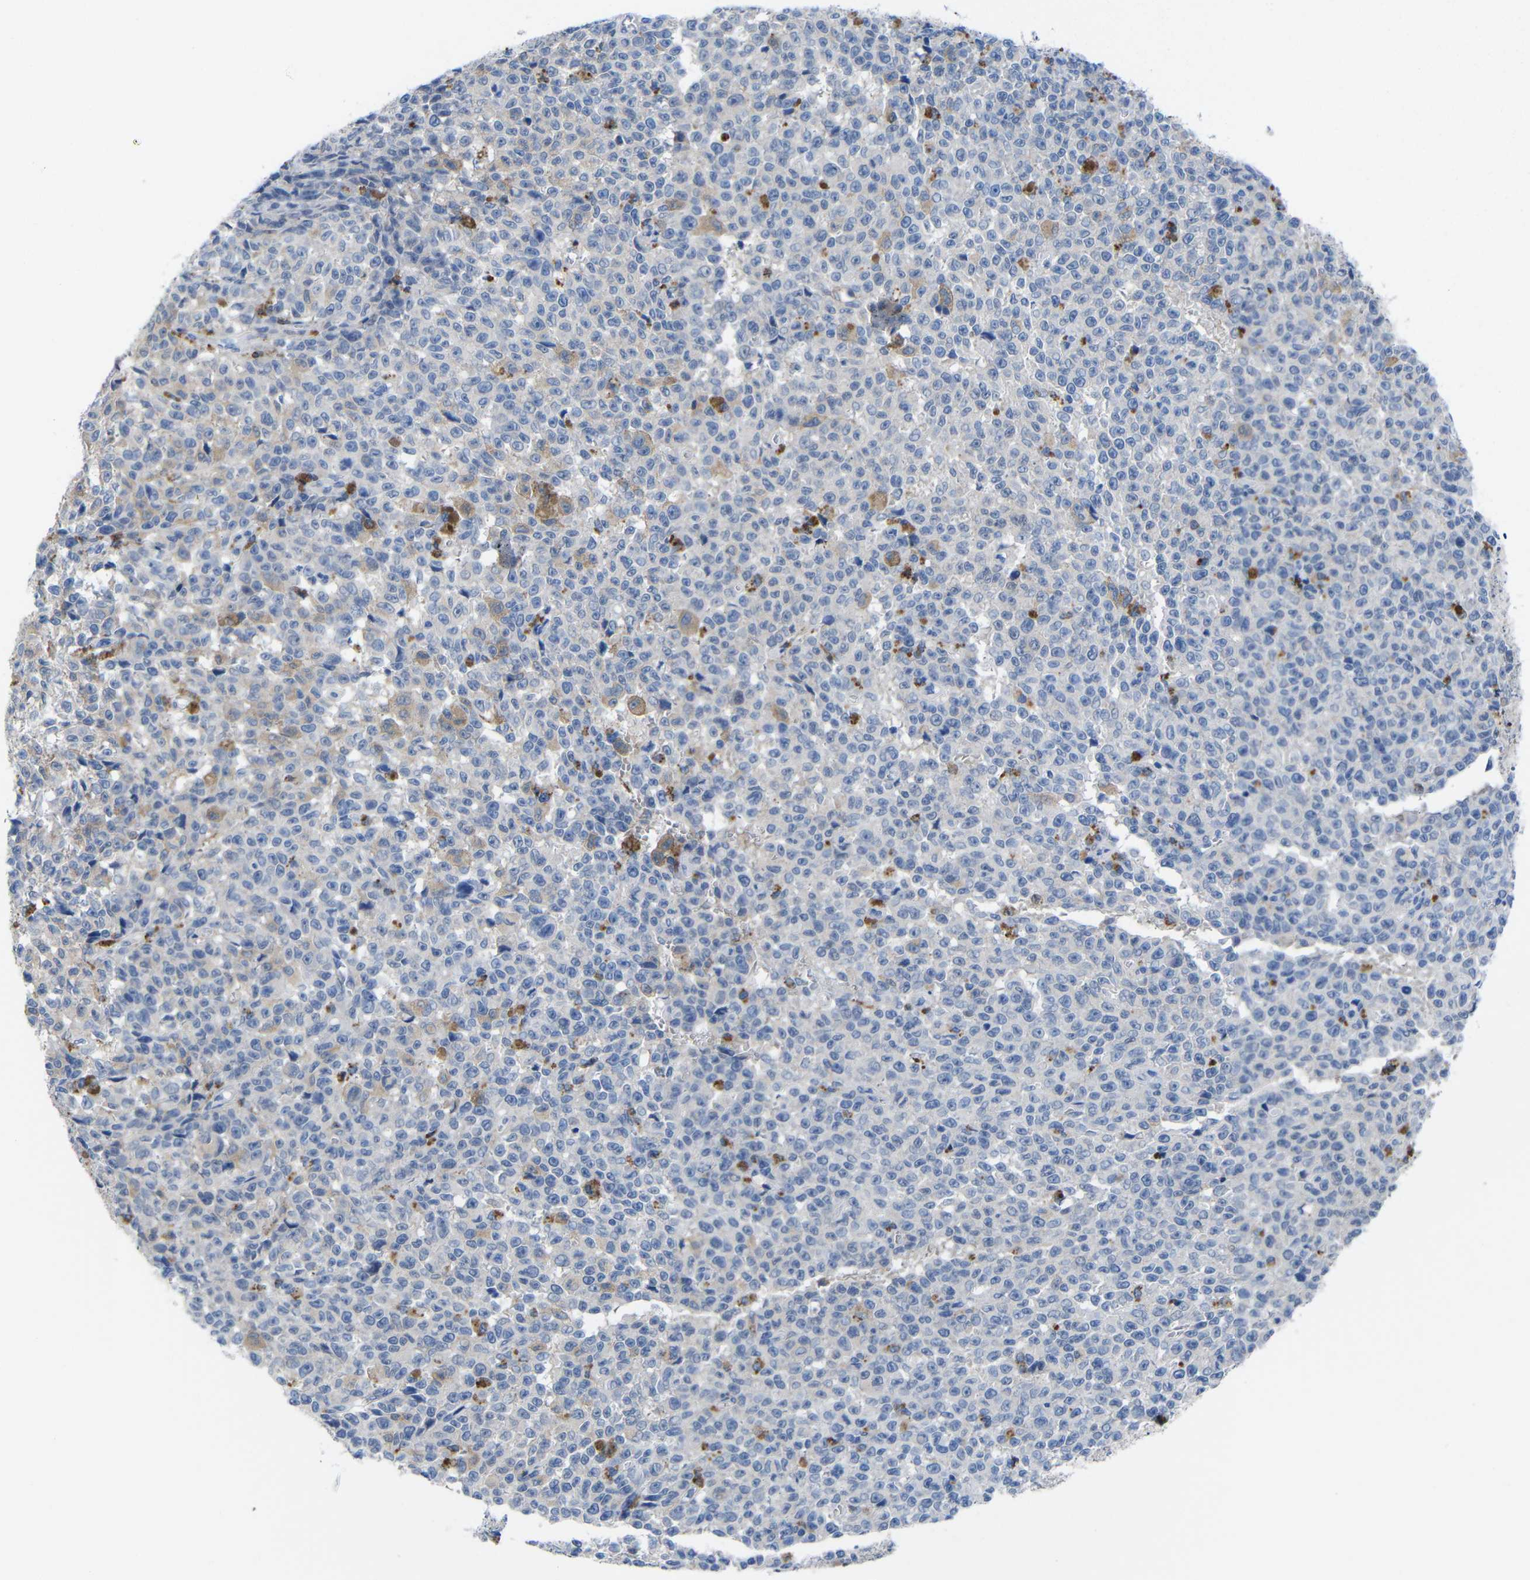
{"staining": {"intensity": "negative", "quantity": "none", "location": "none"}, "tissue": "melanoma", "cell_type": "Tumor cells", "image_type": "cancer", "snomed": [{"axis": "morphology", "description": "Malignant melanoma, NOS"}, {"axis": "topography", "description": "Skin"}], "caption": "Tumor cells show no significant expression in melanoma.", "gene": "PEBP1", "patient": {"sex": "female", "age": 82}}